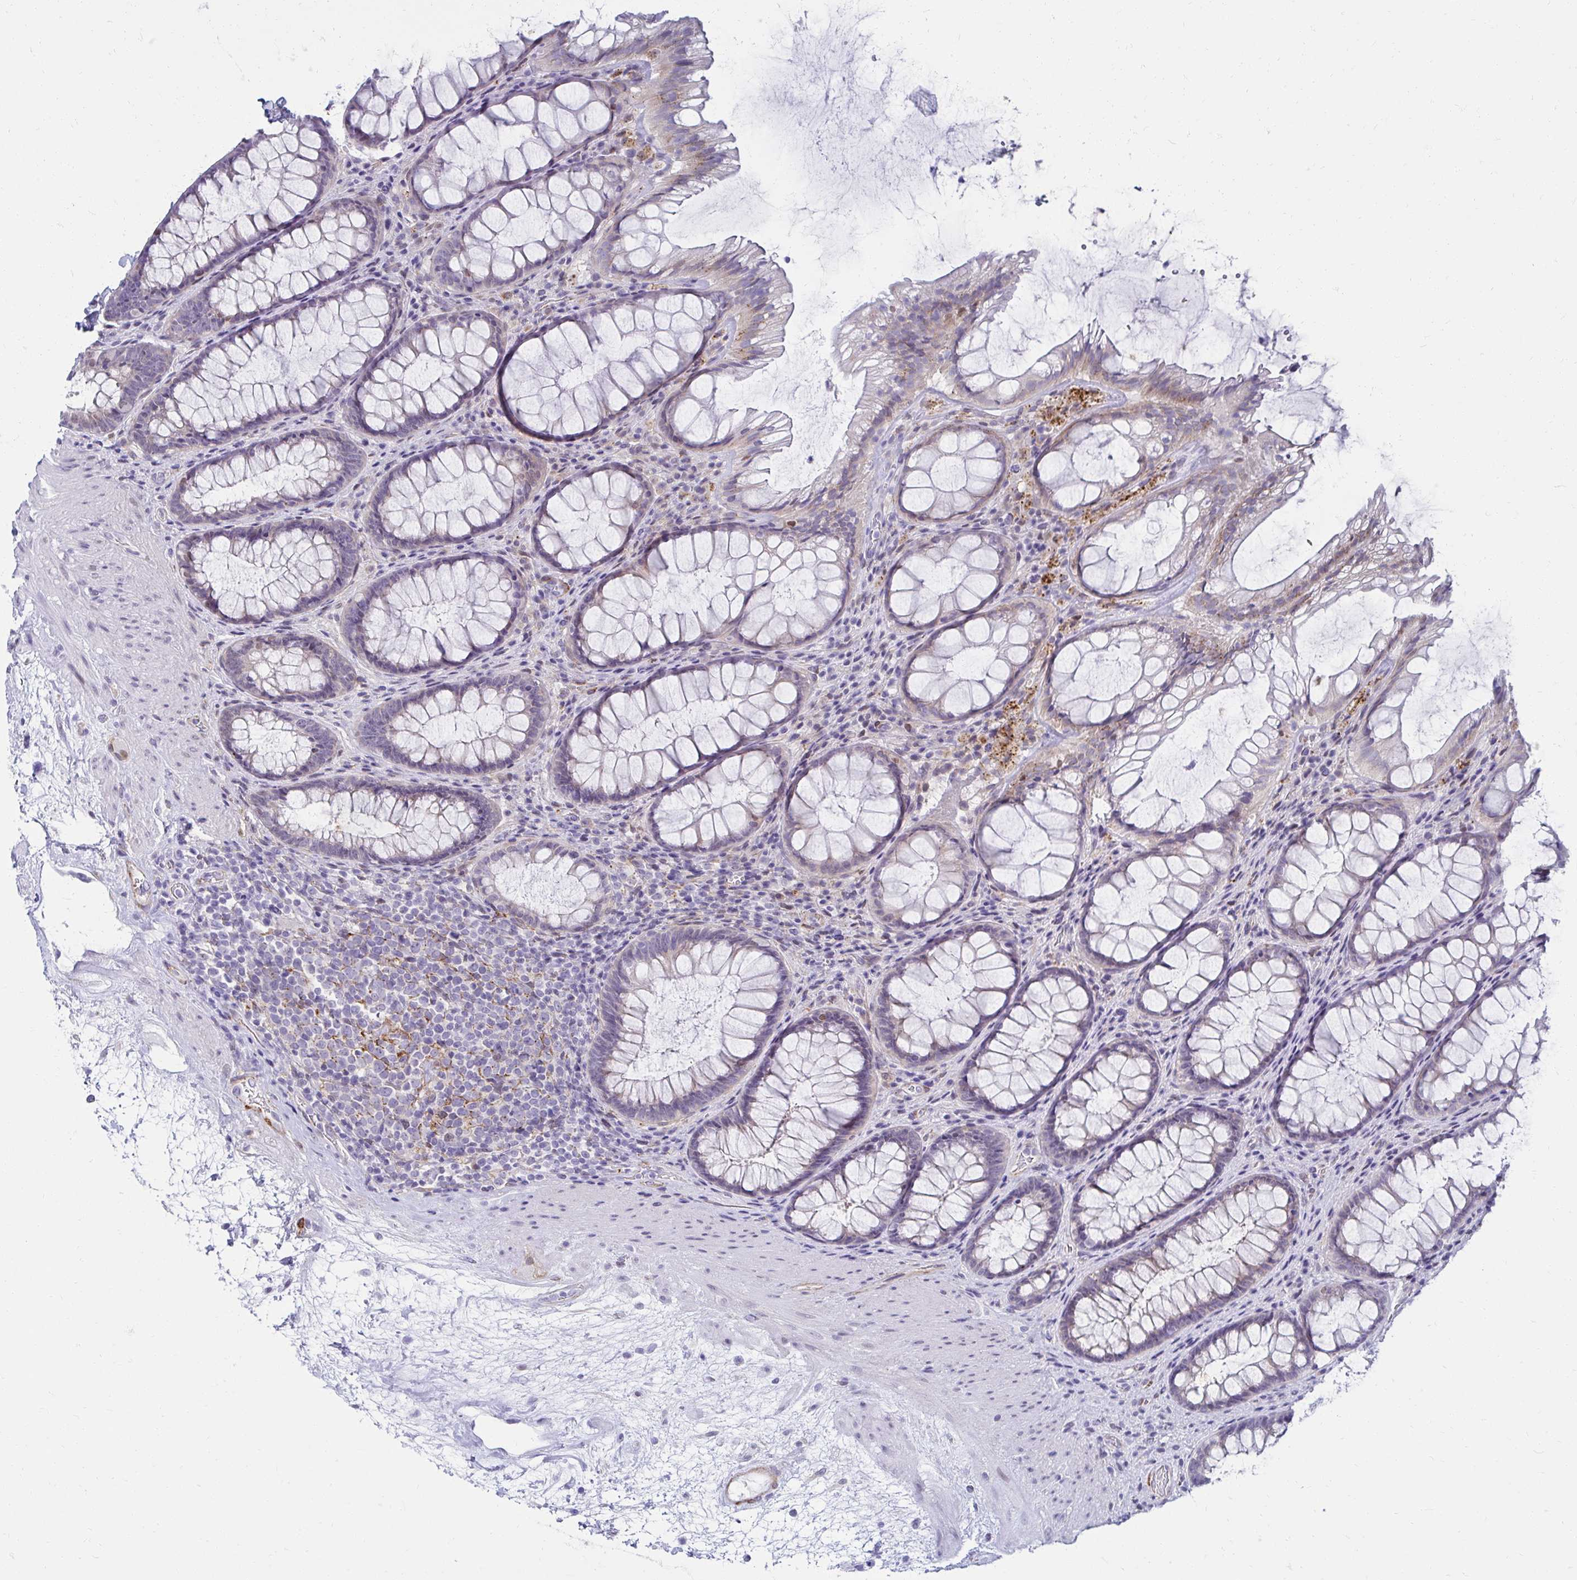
{"staining": {"intensity": "moderate", "quantity": "<25%", "location": "cytoplasmic/membranous"}, "tissue": "rectum", "cell_type": "Glandular cells", "image_type": "normal", "snomed": [{"axis": "morphology", "description": "Normal tissue, NOS"}, {"axis": "topography", "description": "Rectum"}], "caption": "Human rectum stained for a protein (brown) exhibits moderate cytoplasmic/membranous positive positivity in about <25% of glandular cells.", "gene": "ANKRD62", "patient": {"sex": "male", "age": 72}}